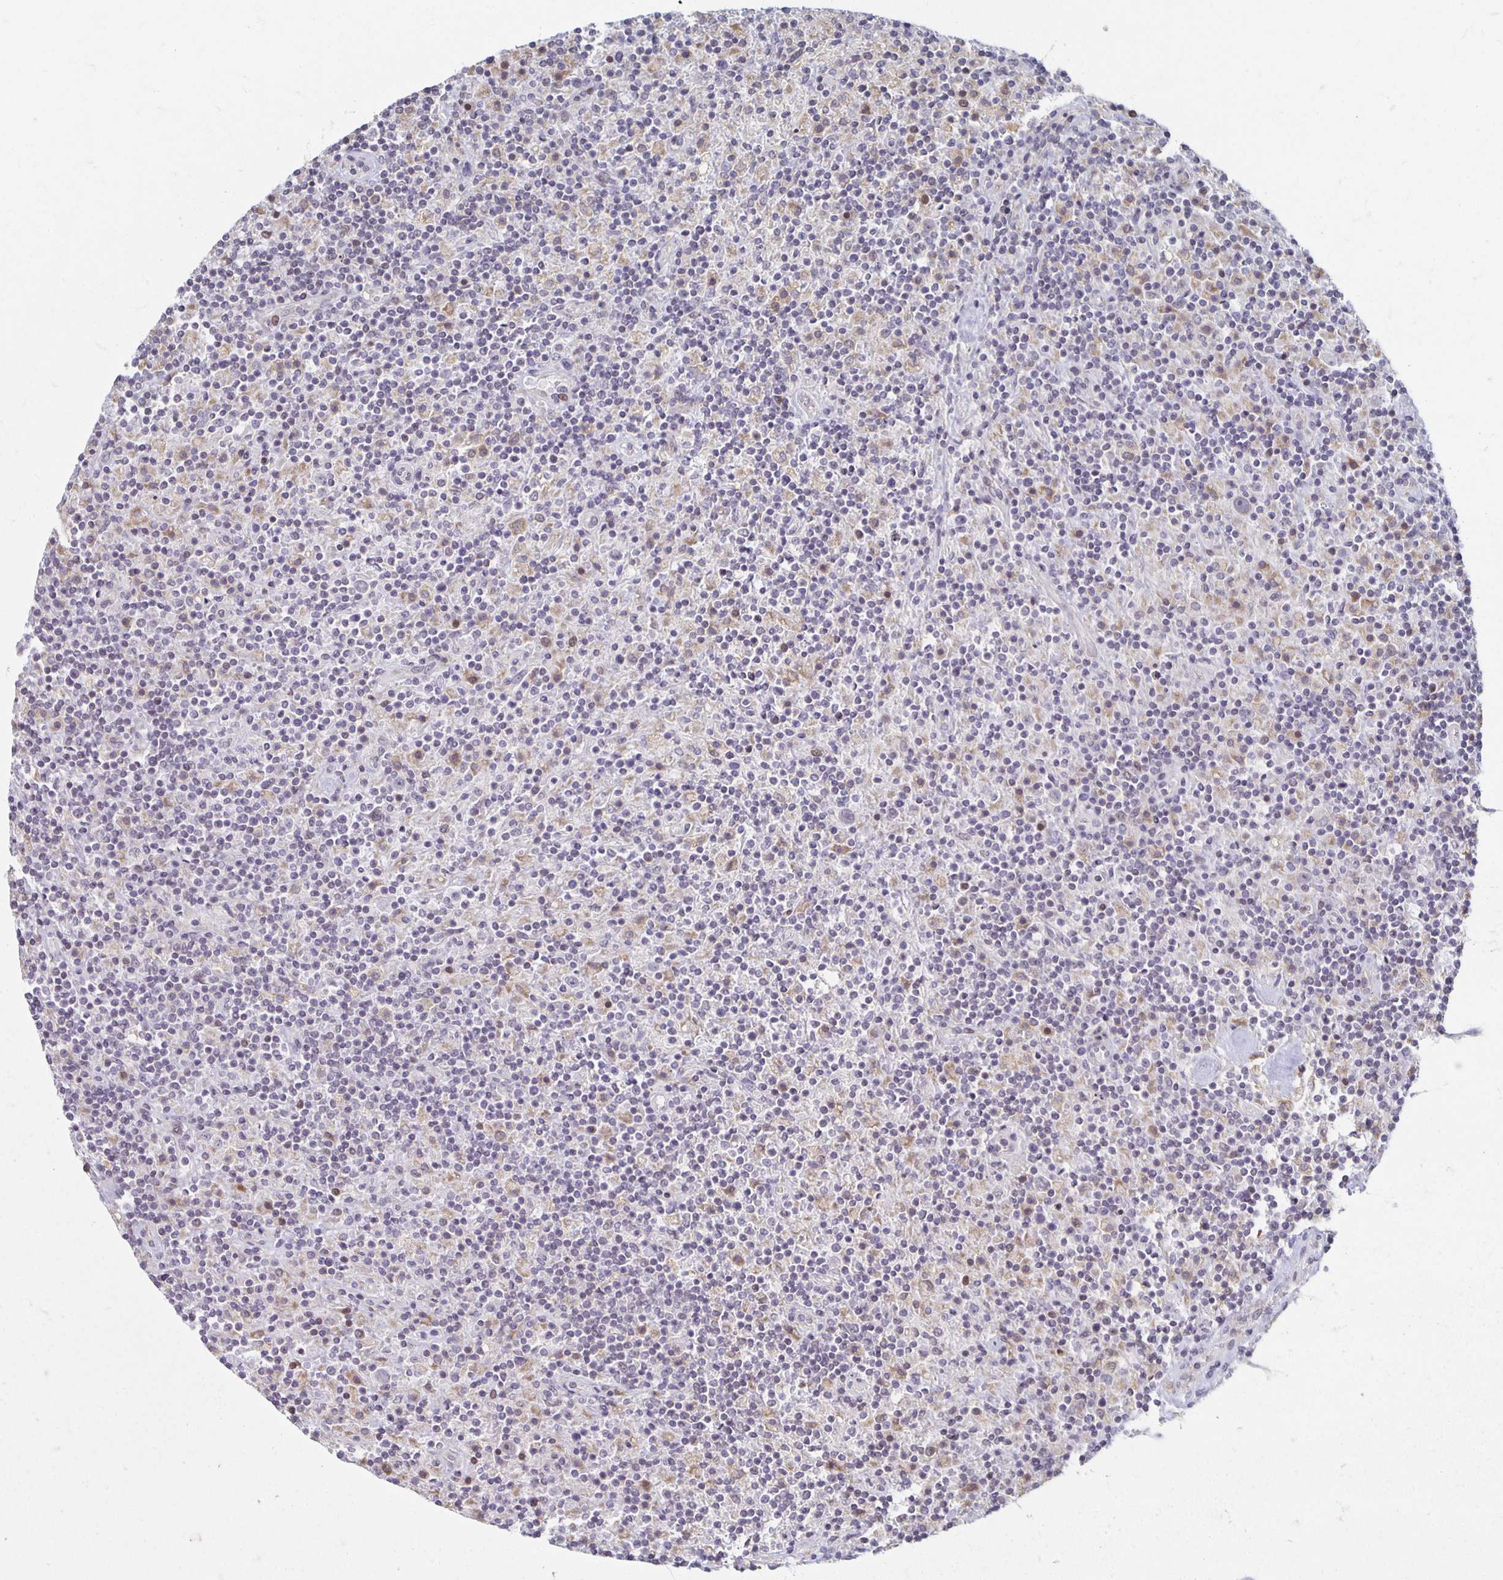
{"staining": {"intensity": "negative", "quantity": "none", "location": "none"}, "tissue": "lymphoma", "cell_type": "Tumor cells", "image_type": "cancer", "snomed": [{"axis": "morphology", "description": "Hodgkin's disease, NOS"}, {"axis": "topography", "description": "Thymus, NOS"}], "caption": "IHC of human Hodgkin's disease reveals no expression in tumor cells.", "gene": "HCFC1R1", "patient": {"sex": "female", "age": 17}}